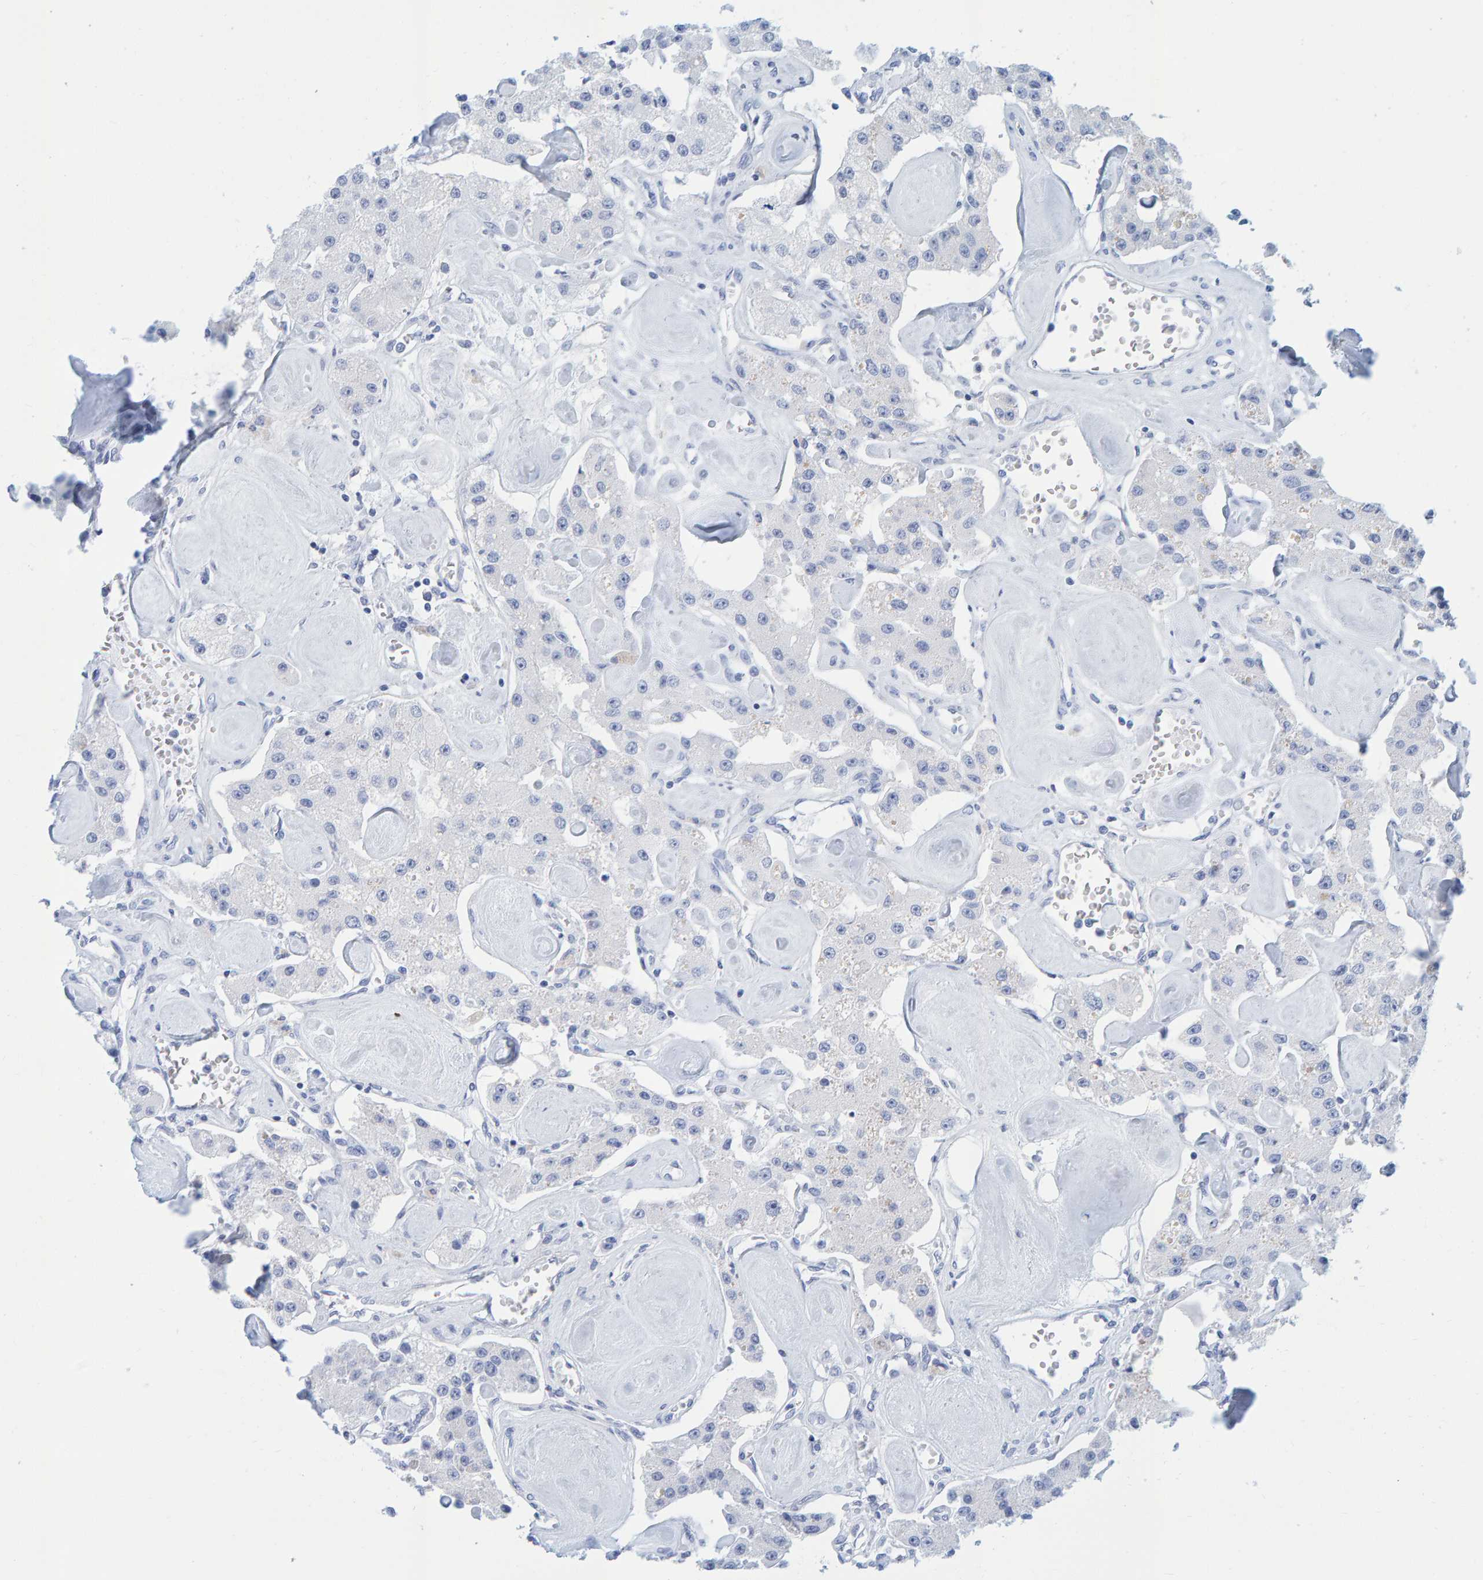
{"staining": {"intensity": "negative", "quantity": "none", "location": "none"}, "tissue": "carcinoid", "cell_type": "Tumor cells", "image_type": "cancer", "snomed": [{"axis": "morphology", "description": "Carcinoid, malignant, NOS"}, {"axis": "topography", "description": "Pancreas"}], "caption": "Immunohistochemistry (IHC) of carcinoid reveals no positivity in tumor cells.", "gene": "SFTPC", "patient": {"sex": "male", "age": 41}}